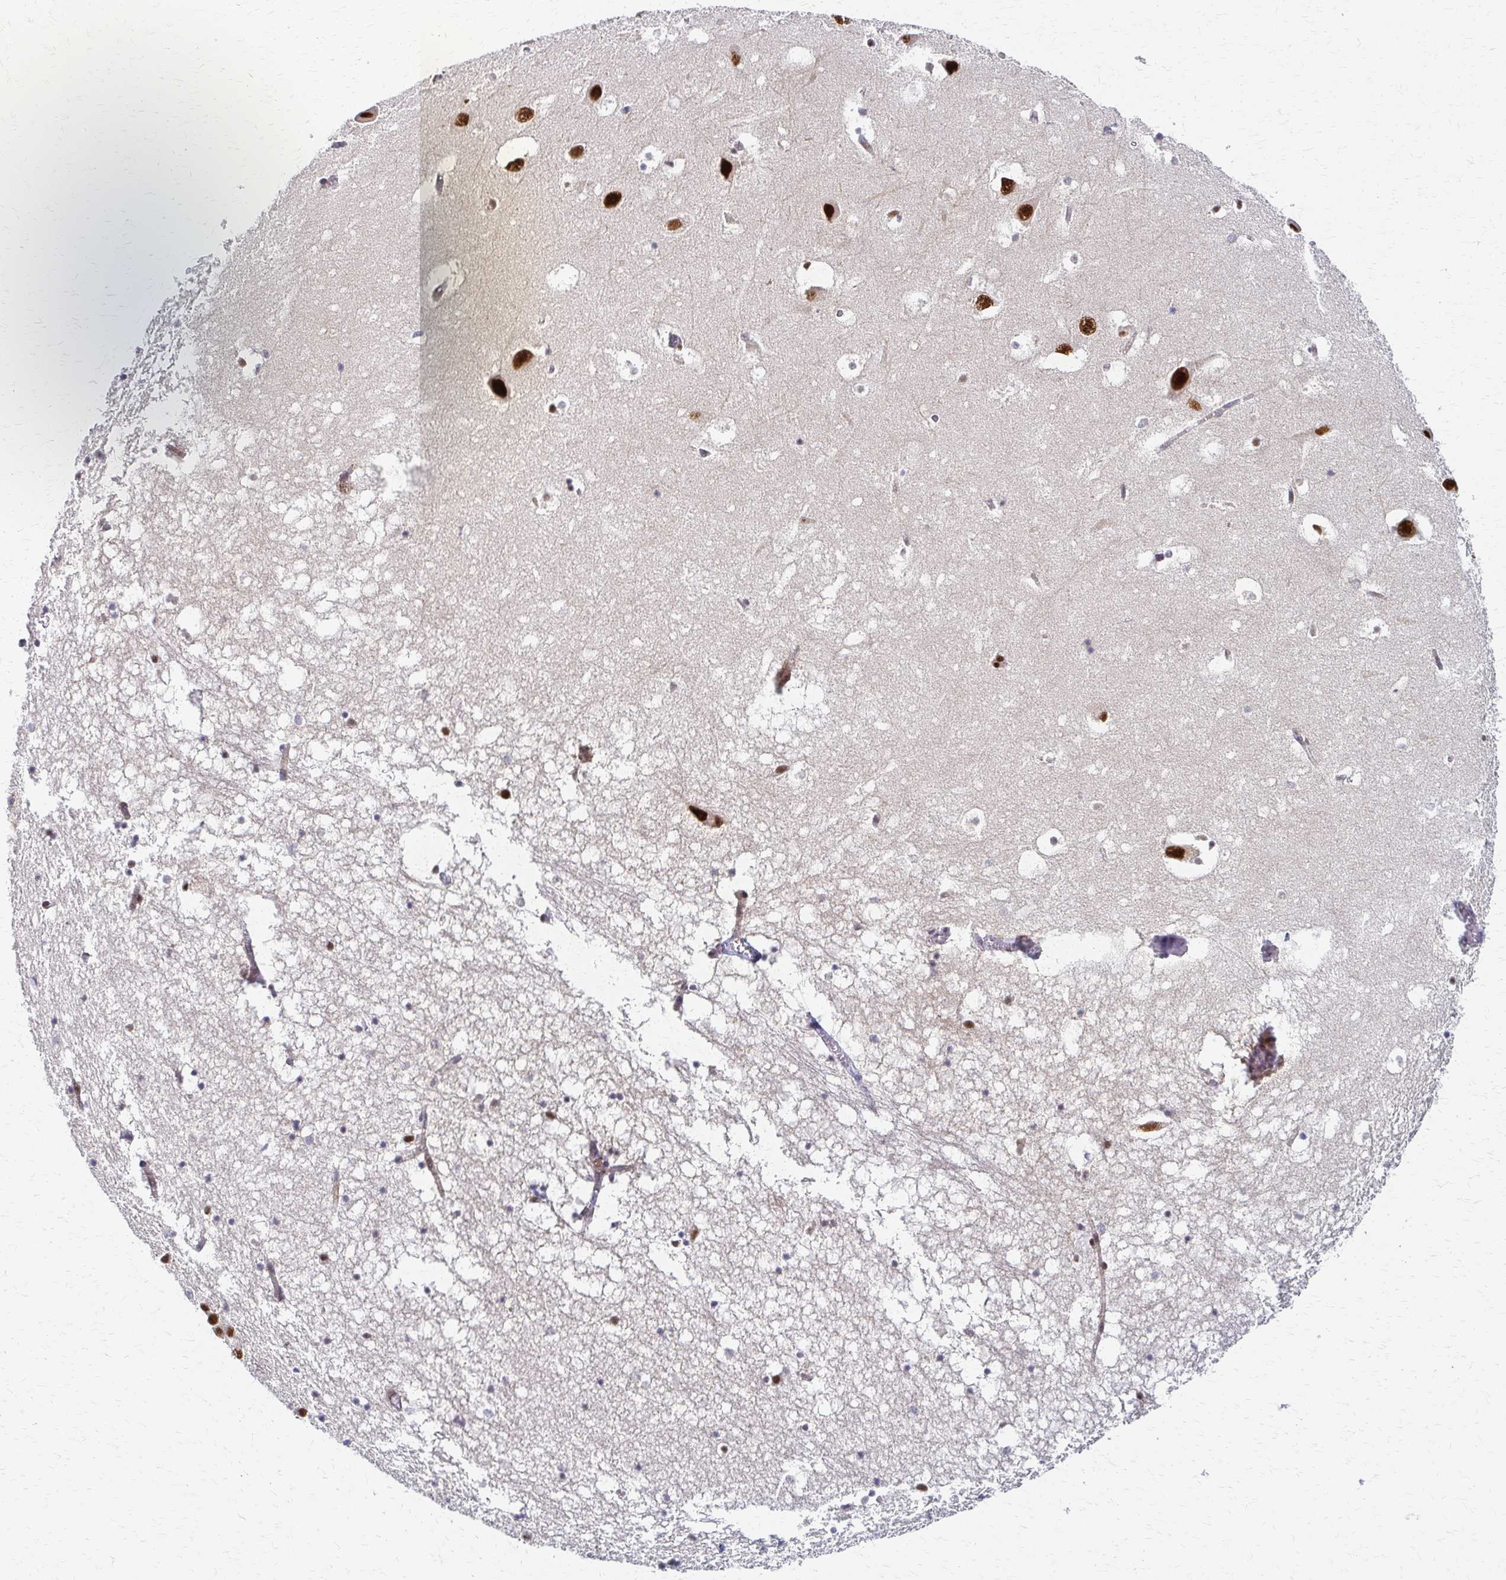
{"staining": {"intensity": "moderate", "quantity": "<25%", "location": "nuclear"}, "tissue": "hippocampus", "cell_type": "Glial cells", "image_type": "normal", "snomed": [{"axis": "morphology", "description": "Normal tissue, NOS"}, {"axis": "topography", "description": "Hippocampus"}], "caption": "Normal hippocampus reveals moderate nuclear staining in approximately <25% of glial cells, visualized by immunohistochemistry. (Brightfield microscopy of DAB IHC at high magnification).", "gene": "PSMD7", "patient": {"sex": "male", "age": 58}}